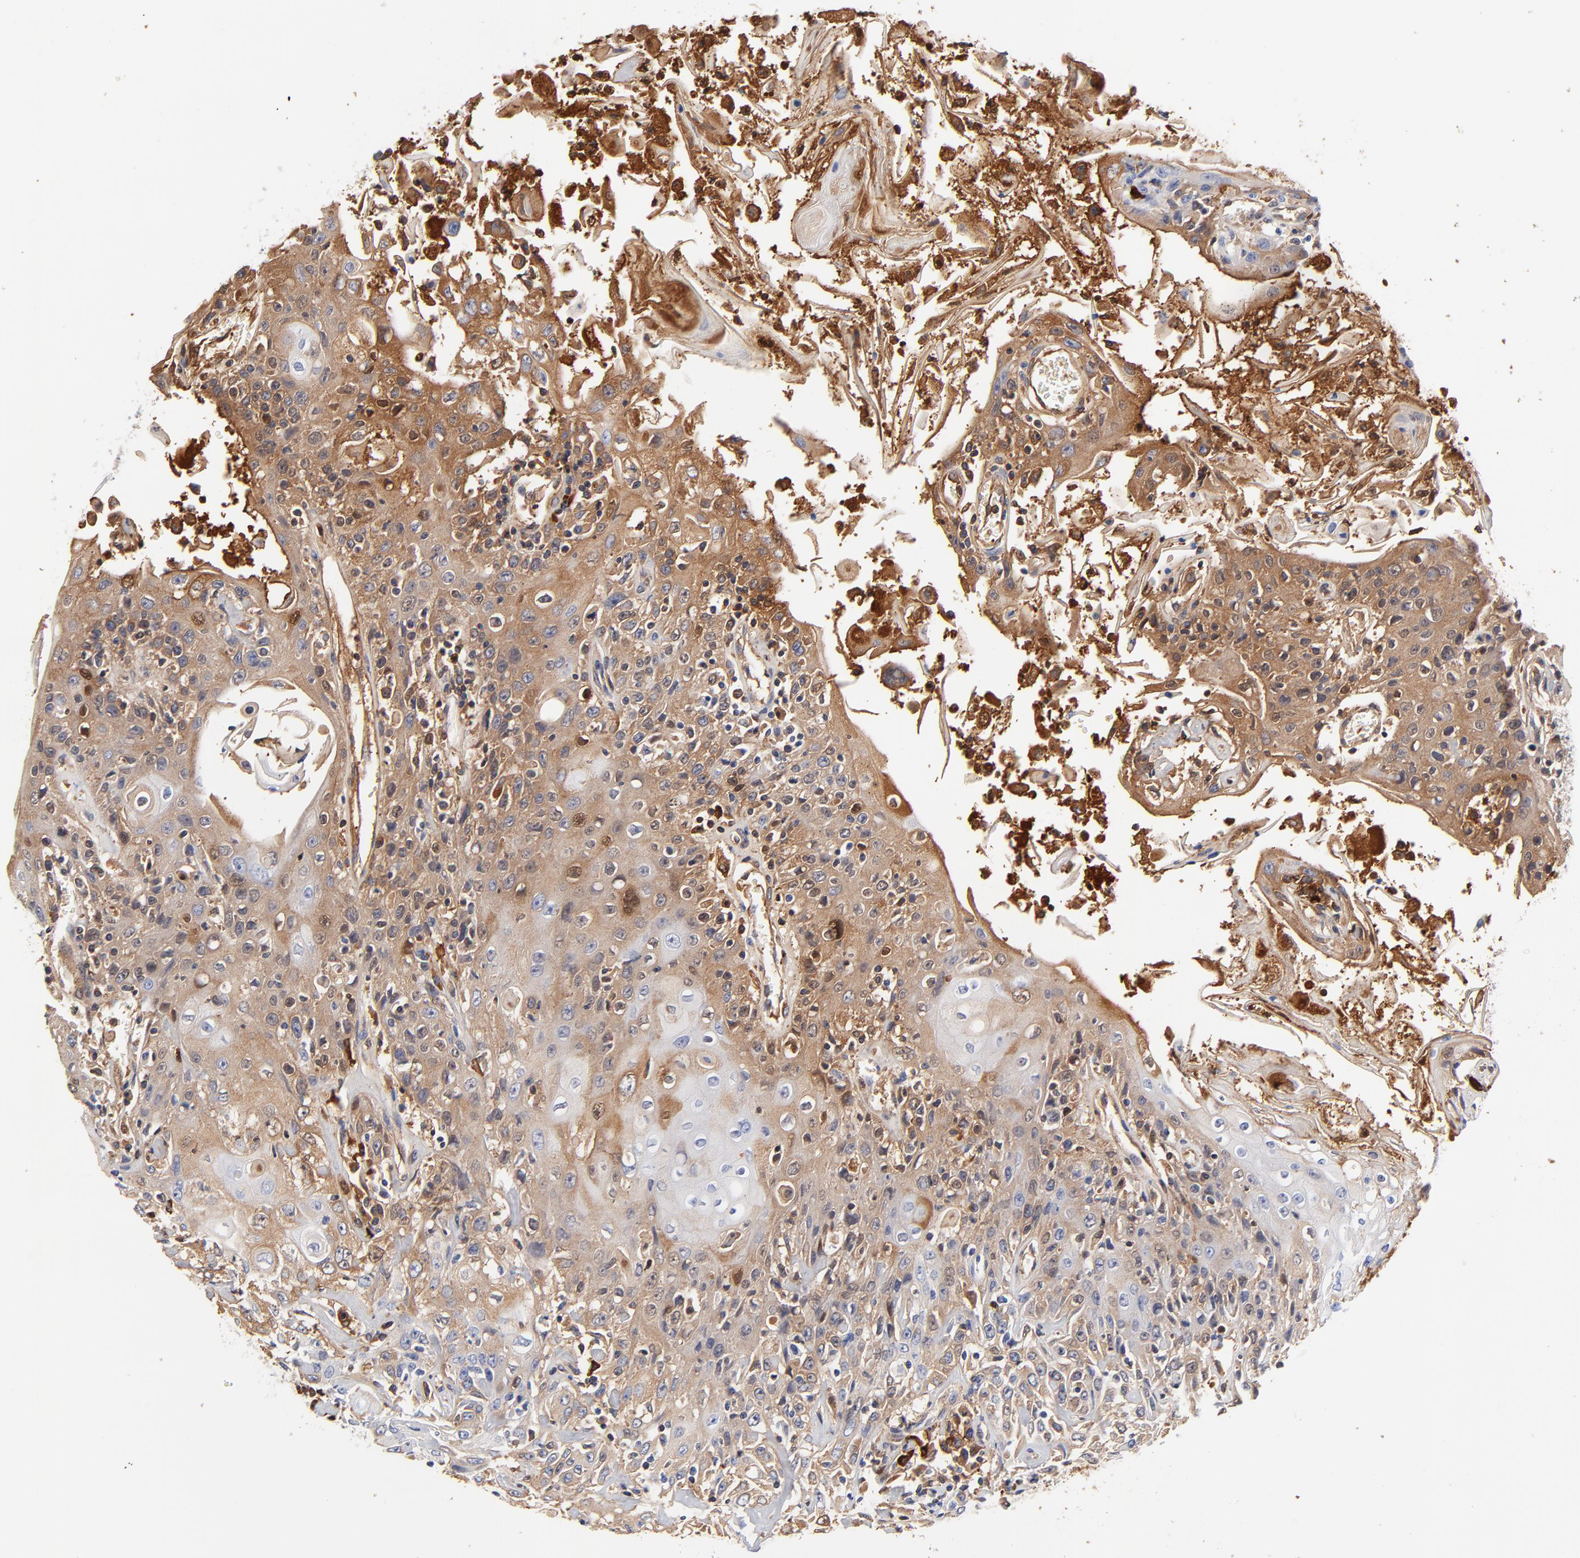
{"staining": {"intensity": "weak", "quantity": "25%-75%", "location": "cytoplasmic/membranous,nuclear"}, "tissue": "head and neck cancer", "cell_type": "Tumor cells", "image_type": "cancer", "snomed": [{"axis": "morphology", "description": "Squamous cell carcinoma, NOS"}, {"axis": "topography", "description": "Oral tissue"}, {"axis": "topography", "description": "Head-Neck"}], "caption": "A photomicrograph of human head and neck cancer stained for a protein shows weak cytoplasmic/membranous and nuclear brown staining in tumor cells. The protein of interest is stained brown, and the nuclei are stained in blue (DAB IHC with brightfield microscopy, high magnification).", "gene": "IGLV3-10", "patient": {"sex": "female", "age": 76}}